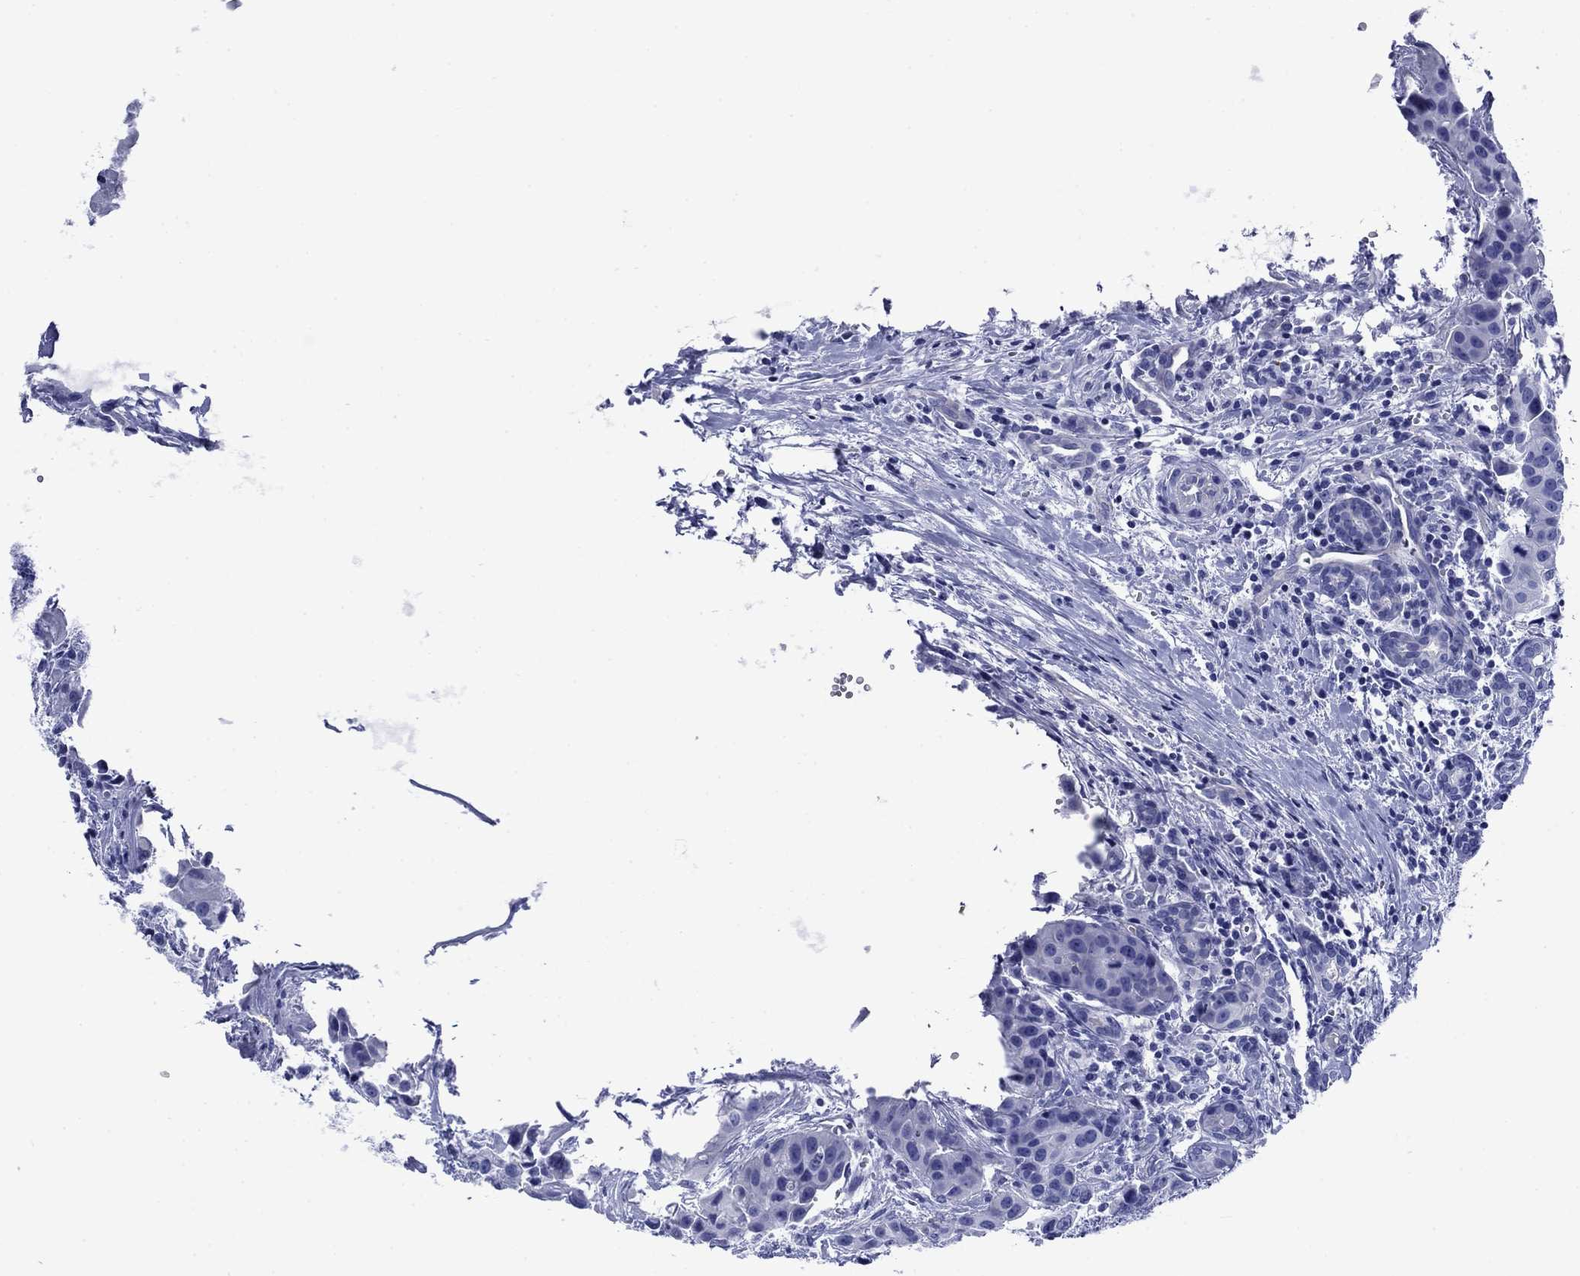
{"staining": {"intensity": "negative", "quantity": "none", "location": "none"}, "tissue": "head and neck cancer", "cell_type": "Tumor cells", "image_type": "cancer", "snomed": [{"axis": "morphology", "description": "Adenocarcinoma, NOS"}, {"axis": "topography", "description": "Head-Neck"}], "caption": "The histopathology image shows no staining of tumor cells in head and neck cancer (adenocarcinoma).", "gene": "SLC1A2", "patient": {"sex": "male", "age": 76}}